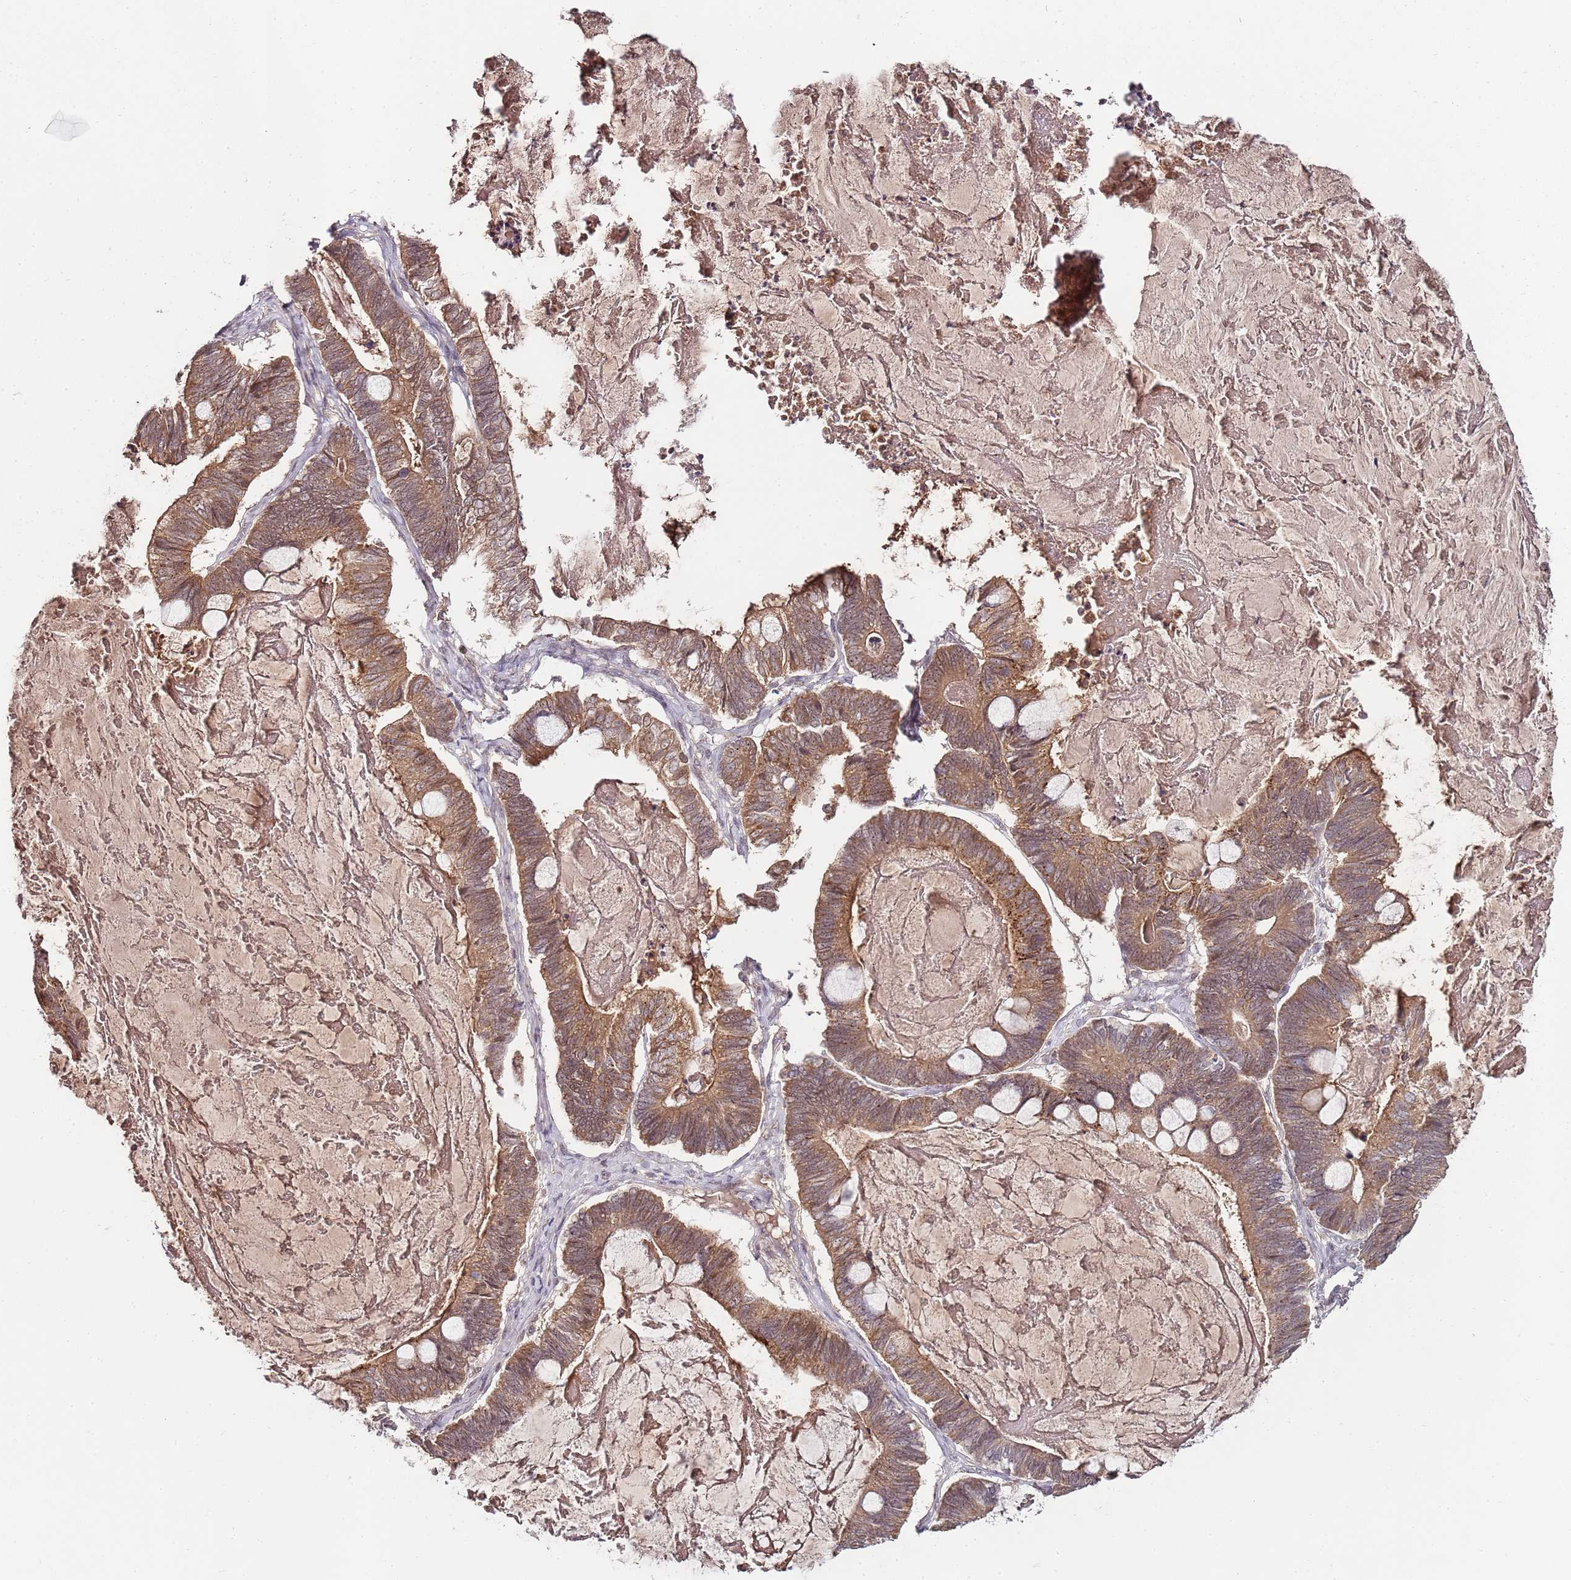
{"staining": {"intensity": "moderate", "quantity": ">75%", "location": "cytoplasmic/membranous"}, "tissue": "ovarian cancer", "cell_type": "Tumor cells", "image_type": "cancer", "snomed": [{"axis": "morphology", "description": "Cystadenocarcinoma, mucinous, NOS"}, {"axis": "topography", "description": "Ovary"}], "caption": "About >75% of tumor cells in human ovarian cancer demonstrate moderate cytoplasmic/membranous protein expression as visualized by brown immunohistochemical staining.", "gene": "LIN37", "patient": {"sex": "female", "age": 61}}